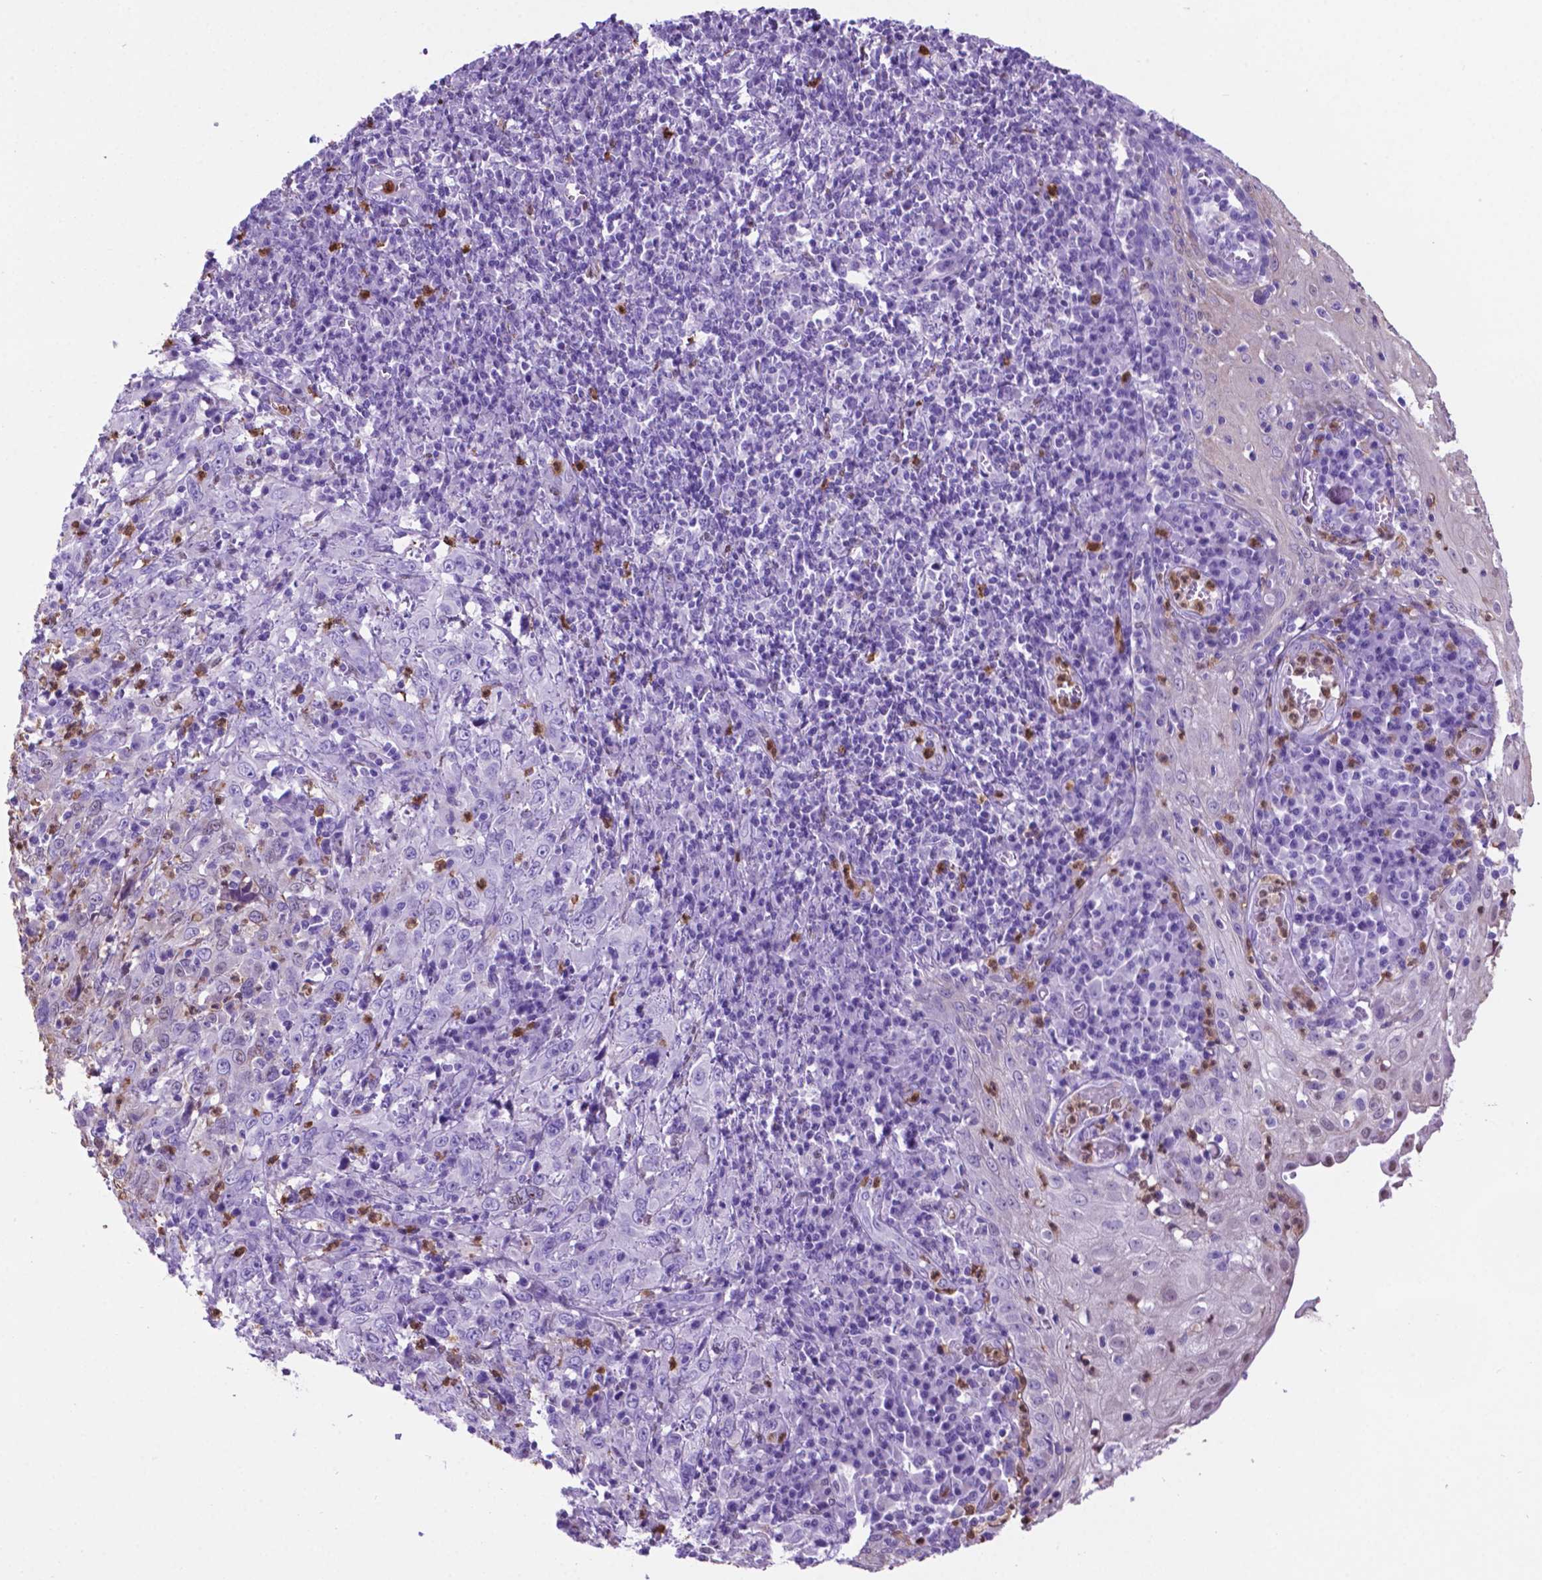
{"staining": {"intensity": "negative", "quantity": "none", "location": "none"}, "tissue": "cervical cancer", "cell_type": "Tumor cells", "image_type": "cancer", "snomed": [{"axis": "morphology", "description": "Squamous cell carcinoma, NOS"}, {"axis": "topography", "description": "Cervix"}], "caption": "High magnification brightfield microscopy of cervical cancer (squamous cell carcinoma) stained with DAB (3,3'-diaminobenzidine) (brown) and counterstained with hematoxylin (blue): tumor cells show no significant positivity.", "gene": "LZTR1", "patient": {"sex": "female", "age": 46}}